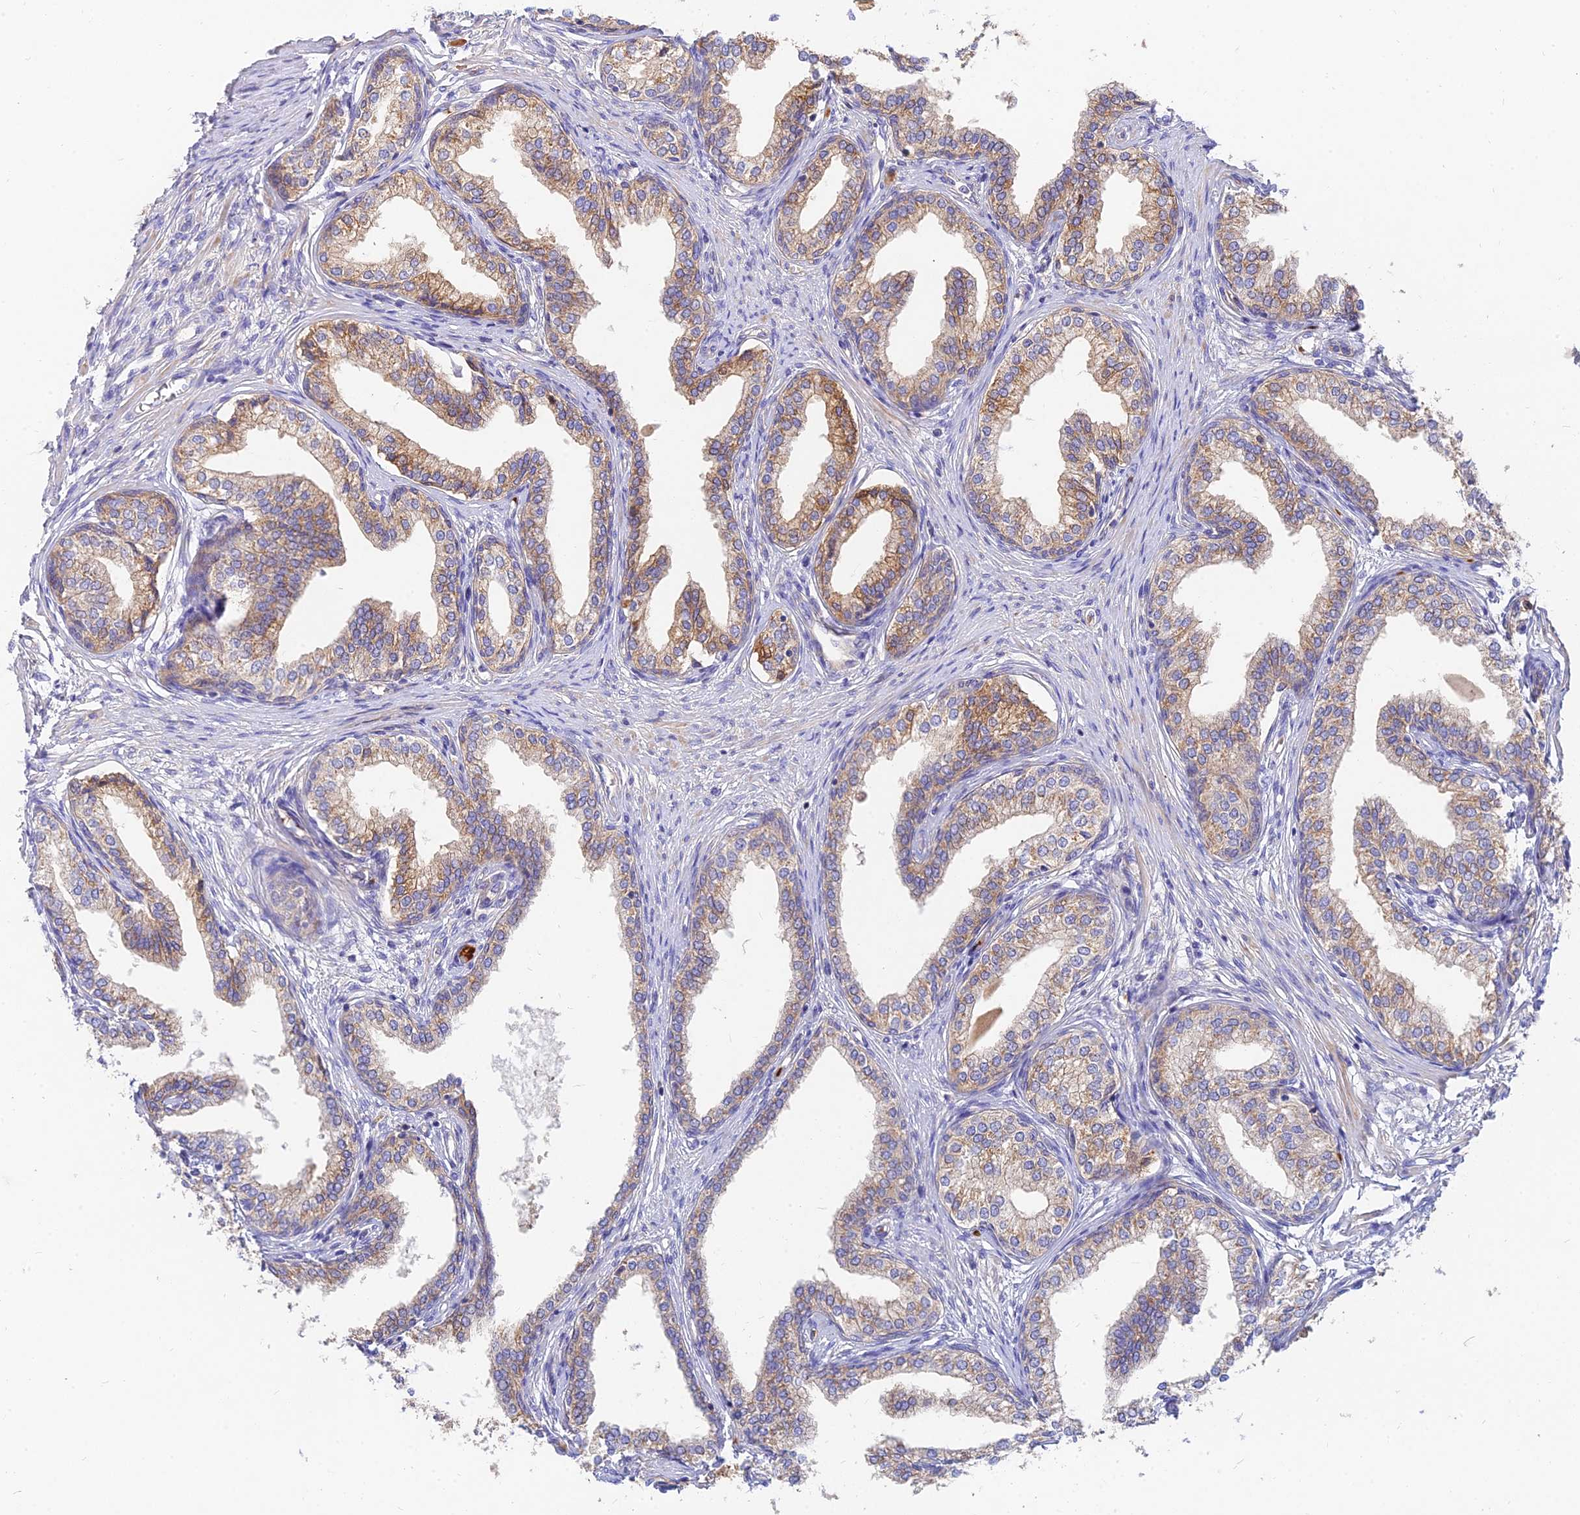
{"staining": {"intensity": "moderate", "quantity": "25%-75%", "location": "cytoplasmic/membranous"}, "tissue": "prostate cancer", "cell_type": "Tumor cells", "image_type": "cancer", "snomed": [{"axis": "morphology", "description": "Adenocarcinoma, High grade"}, {"axis": "topography", "description": "Prostate"}], "caption": "High-power microscopy captured an immunohistochemistry (IHC) micrograph of high-grade adenocarcinoma (prostate), revealing moderate cytoplasmic/membranous staining in approximately 25%-75% of tumor cells.", "gene": "MROH1", "patient": {"sex": "male", "age": 63}}